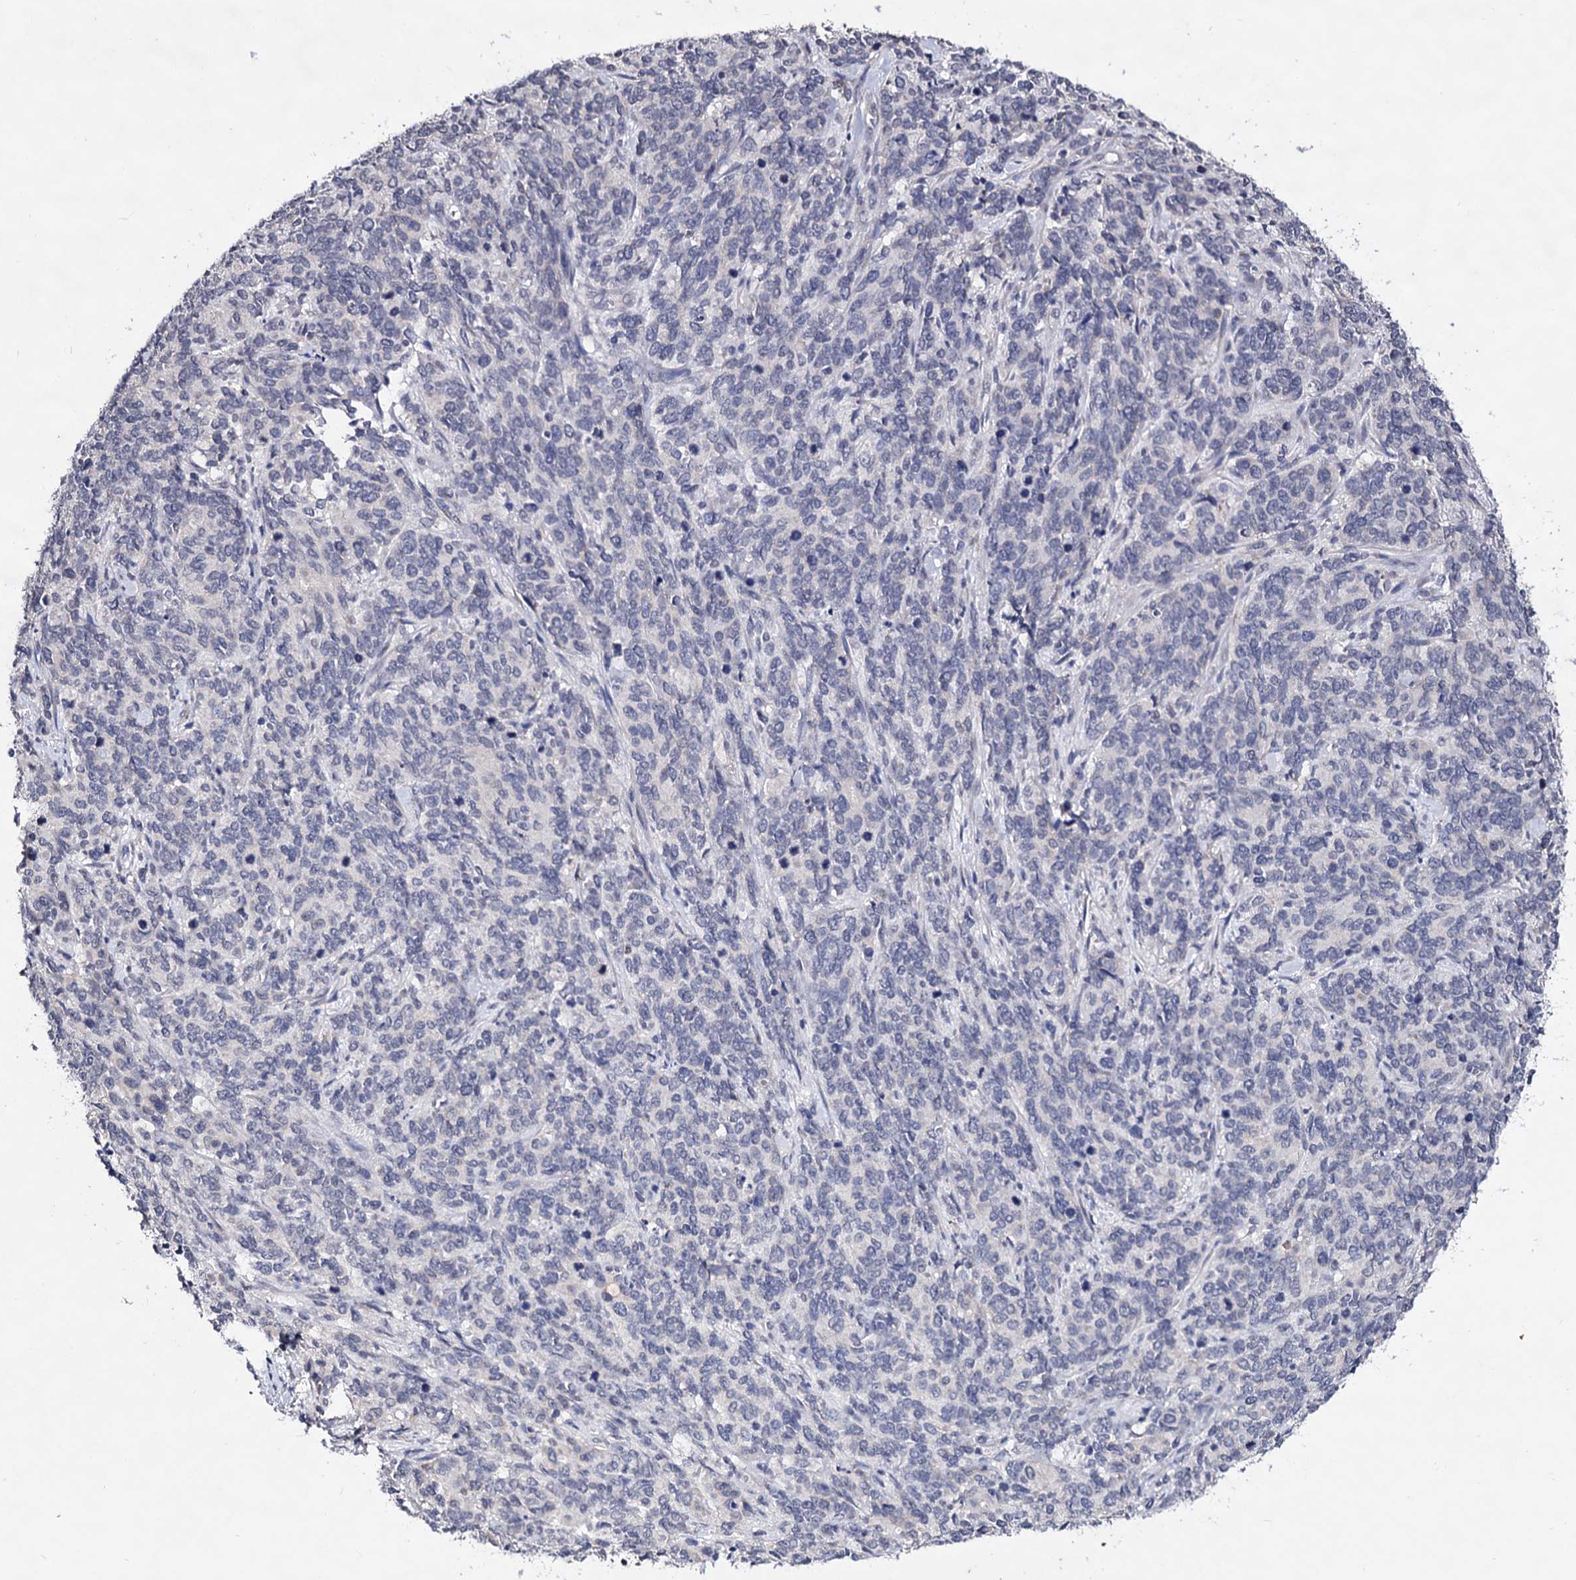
{"staining": {"intensity": "negative", "quantity": "none", "location": "none"}, "tissue": "cervical cancer", "cell_type": "Tumor cells", "image_type": "cancer", "snomed": [{"axis": "morphology", "description": "Squamous cell carcinoma, NOS"}, {"axis": "topography", "description": "Cervix"}], "caption": "Cervical squamous cell carcinoma stained for a protein using IHC reveals no staining tumor cells.", "gene": "PLIN1", "patient": {"sex": "female", "age": 60}}